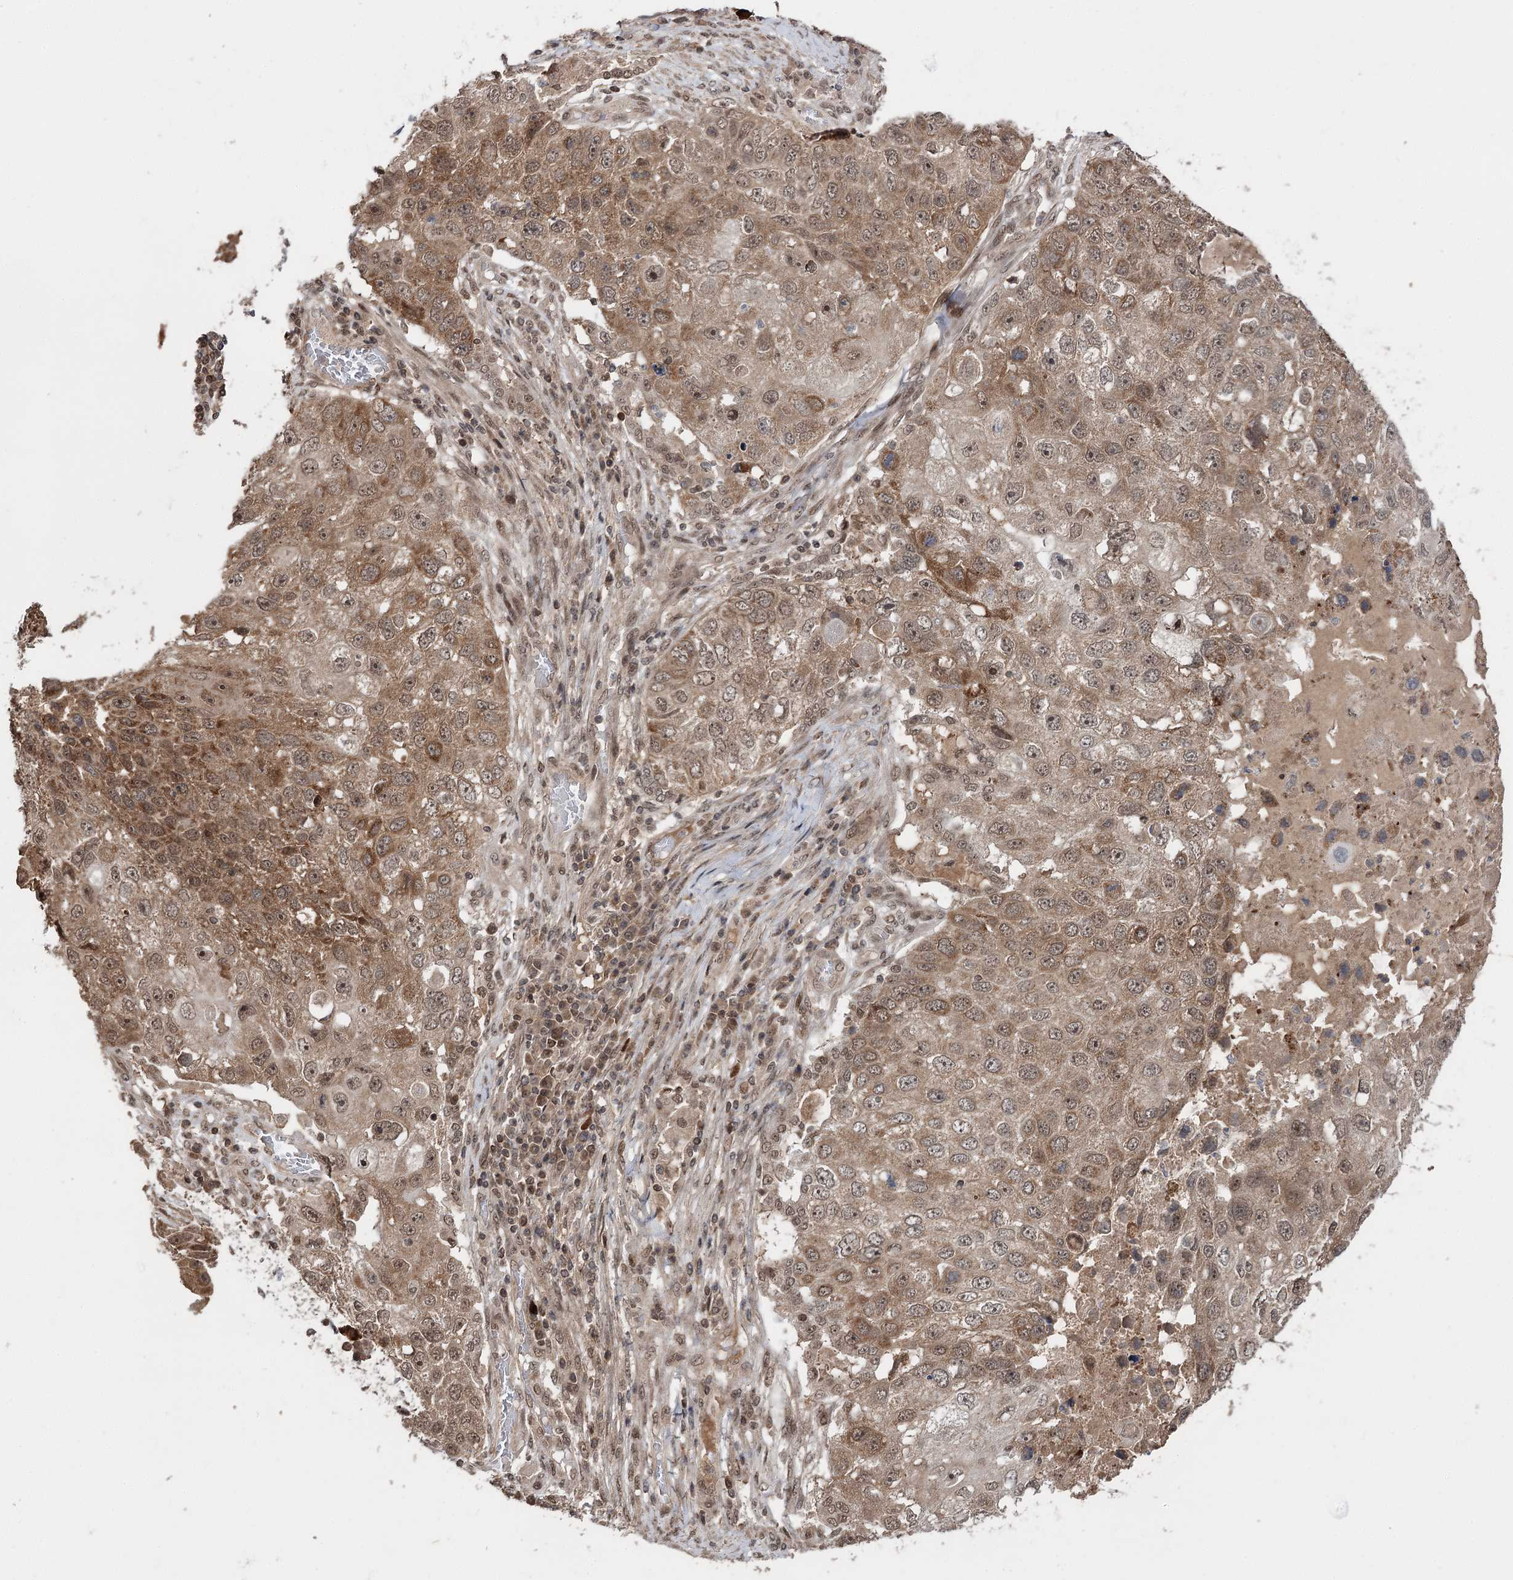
{"staining": {"intensity": "moderate", "quantity": ">75%", "location": "cytoplasmic/membranous,nuclear"}, "tissue": "lung cancer", "cell_type": "Tumor cells", "image_type": "cancer", "snomed": [{"axis": "morphology", "description": "Squamous cell carcinoma, NOS"}, {"axis": "topography", "description": "Lung"}], "caption": "This photomicrograph demonstrates IHC staining of human squamous cell carcinoma (lung), with medium moderate cytoplasmic/membranous and nuclear positivity in about >75% of tumor cells.", "gene": "FAM53B", "patient": {"sex": "male", "age": 61}}